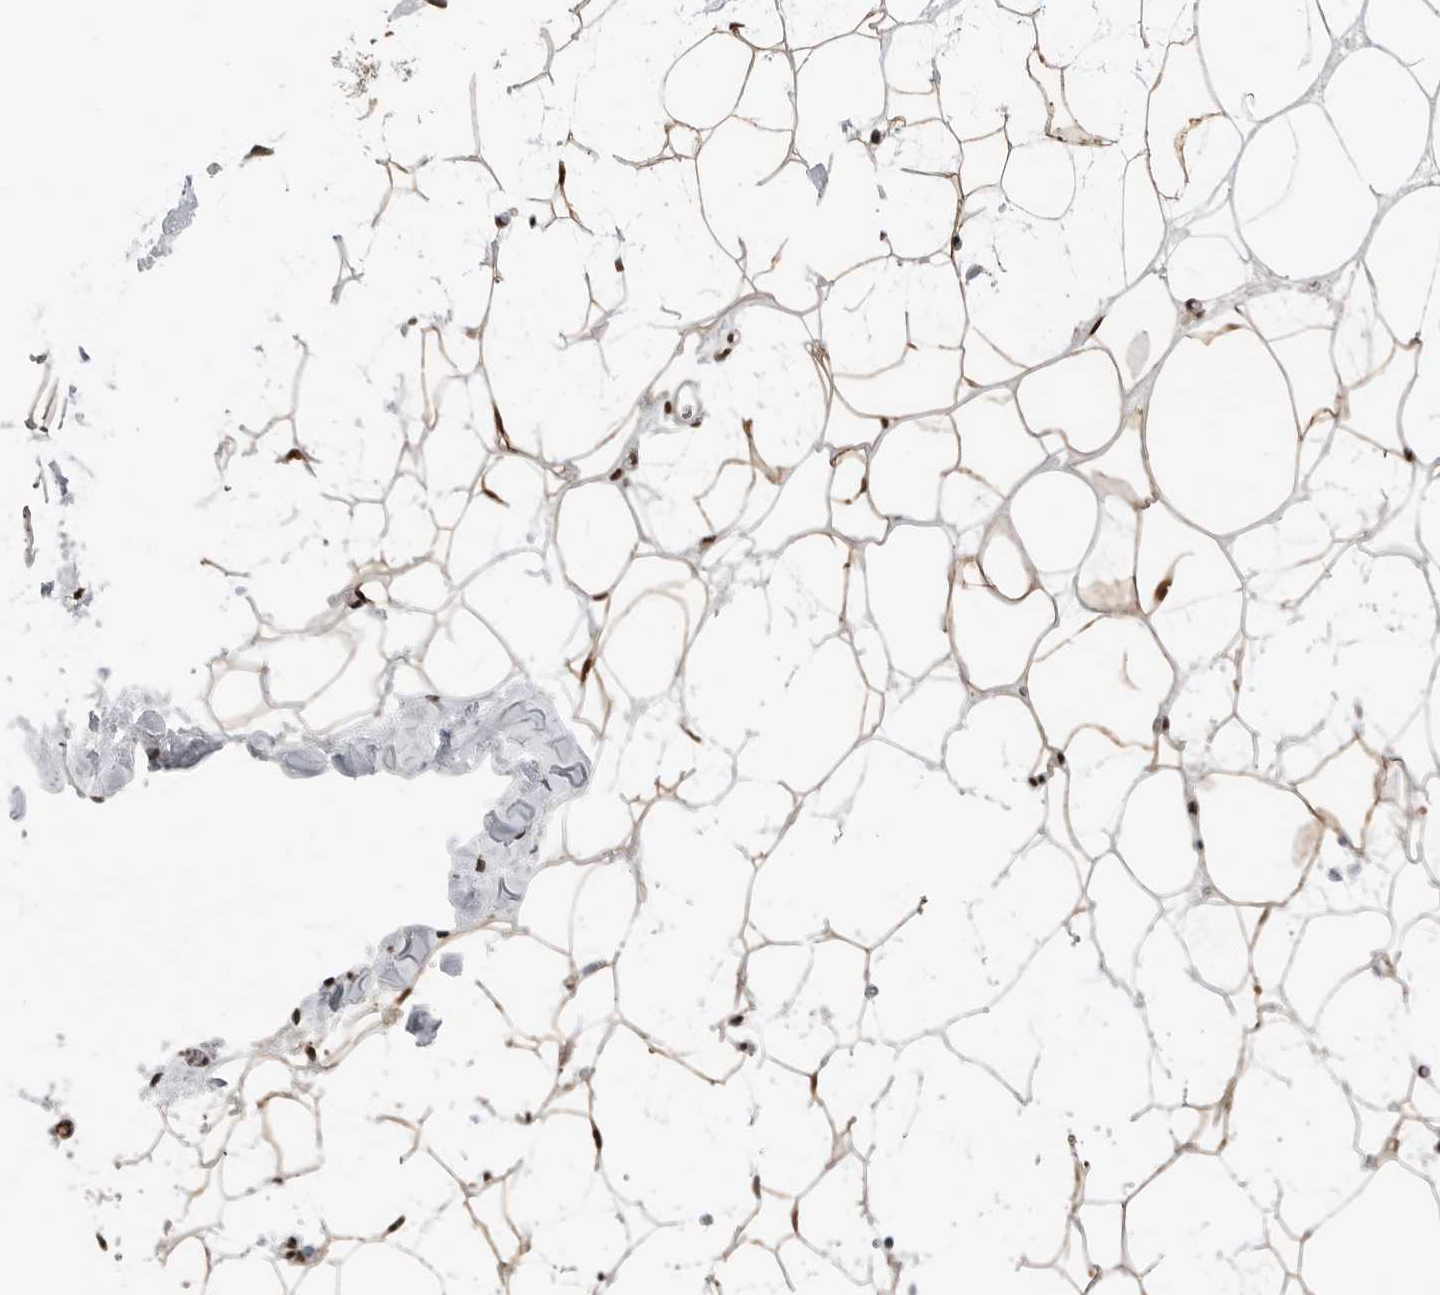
{"staining": {"intensity": "strong", "quantity": ">75%", "location": "nuclear"}, "tissue": "adipose tissue", "cell_type": "Adipocytes", "image_type": "normal", "snomed": [{"axis": "morphology", "description": "Normal tissue, NOS"}, {"axis": "morphology", "description": "Fibrosis, NOS"}, {"axis": "topography", "description": "Breast"}, {"axis": "topography", "description": "Adipose tissue"}], "caption": "Normal adipose tissue reveals strong nuclear staining in about >75% of adipocytes, visualized by immunohistochemistry.", "gene": "BLZF1", "patient": {"sex": "female", "age": 39}}